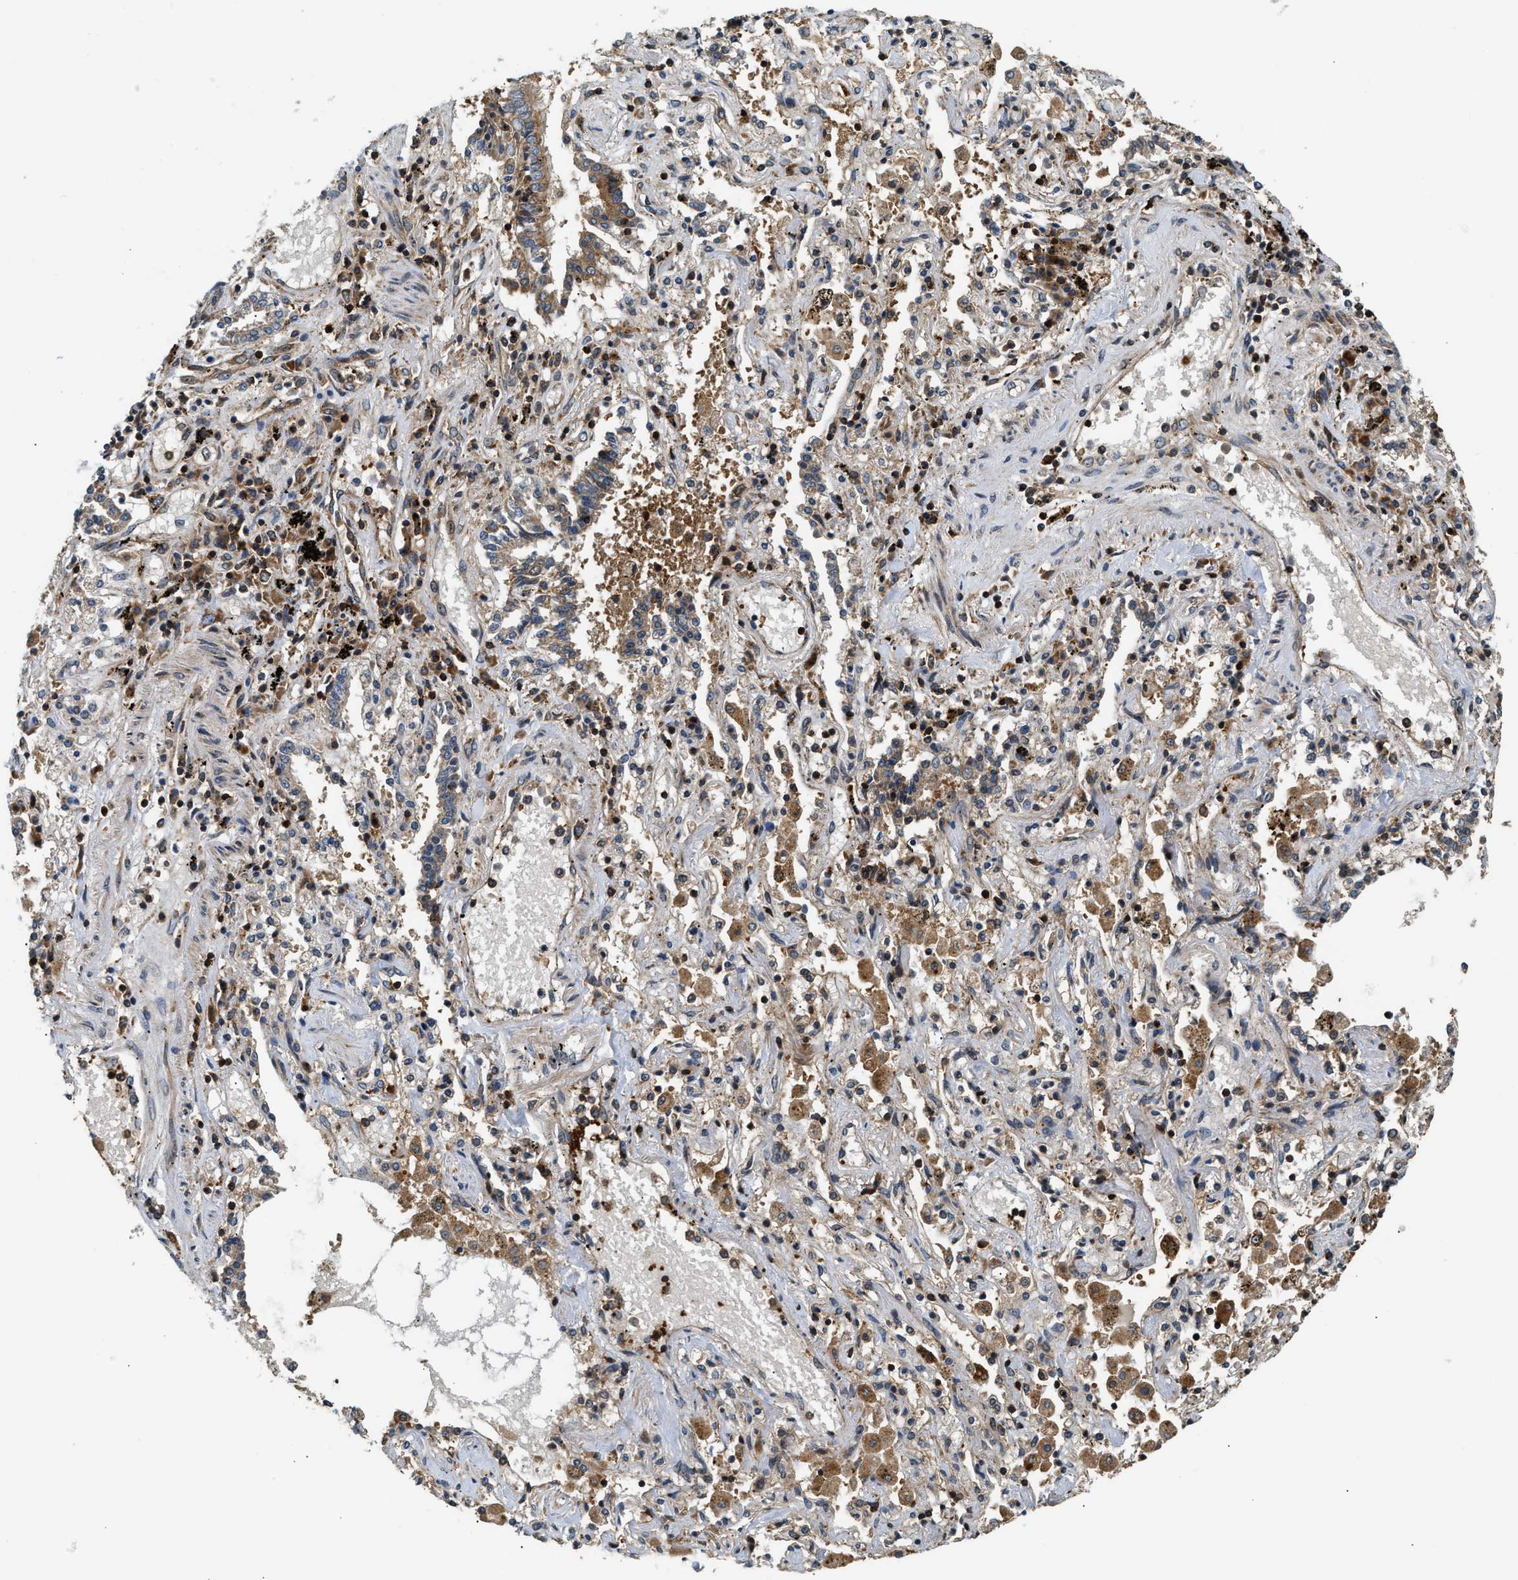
{"staining": {"intensity": "moderate", "quantity": "25%-75%", "location": "cytoplasmic/membranous"}, "tissue": "lung cancer", "cell_type": "Tumor cells", "image_type": "cancer", "snomed": [{"axis": "morphology", "description": "Squamous cell carcinoma, NOS"}, {"axis": "topography", "description": "Lung"}], "caption": "Protein expression analysis of lung cancer shows moderate cytoplasmic/membranous positivity in approximately 25%-75% of tumor cells.", "gene": "SNX5", "patient": {"sex": "female", "age": 47}}